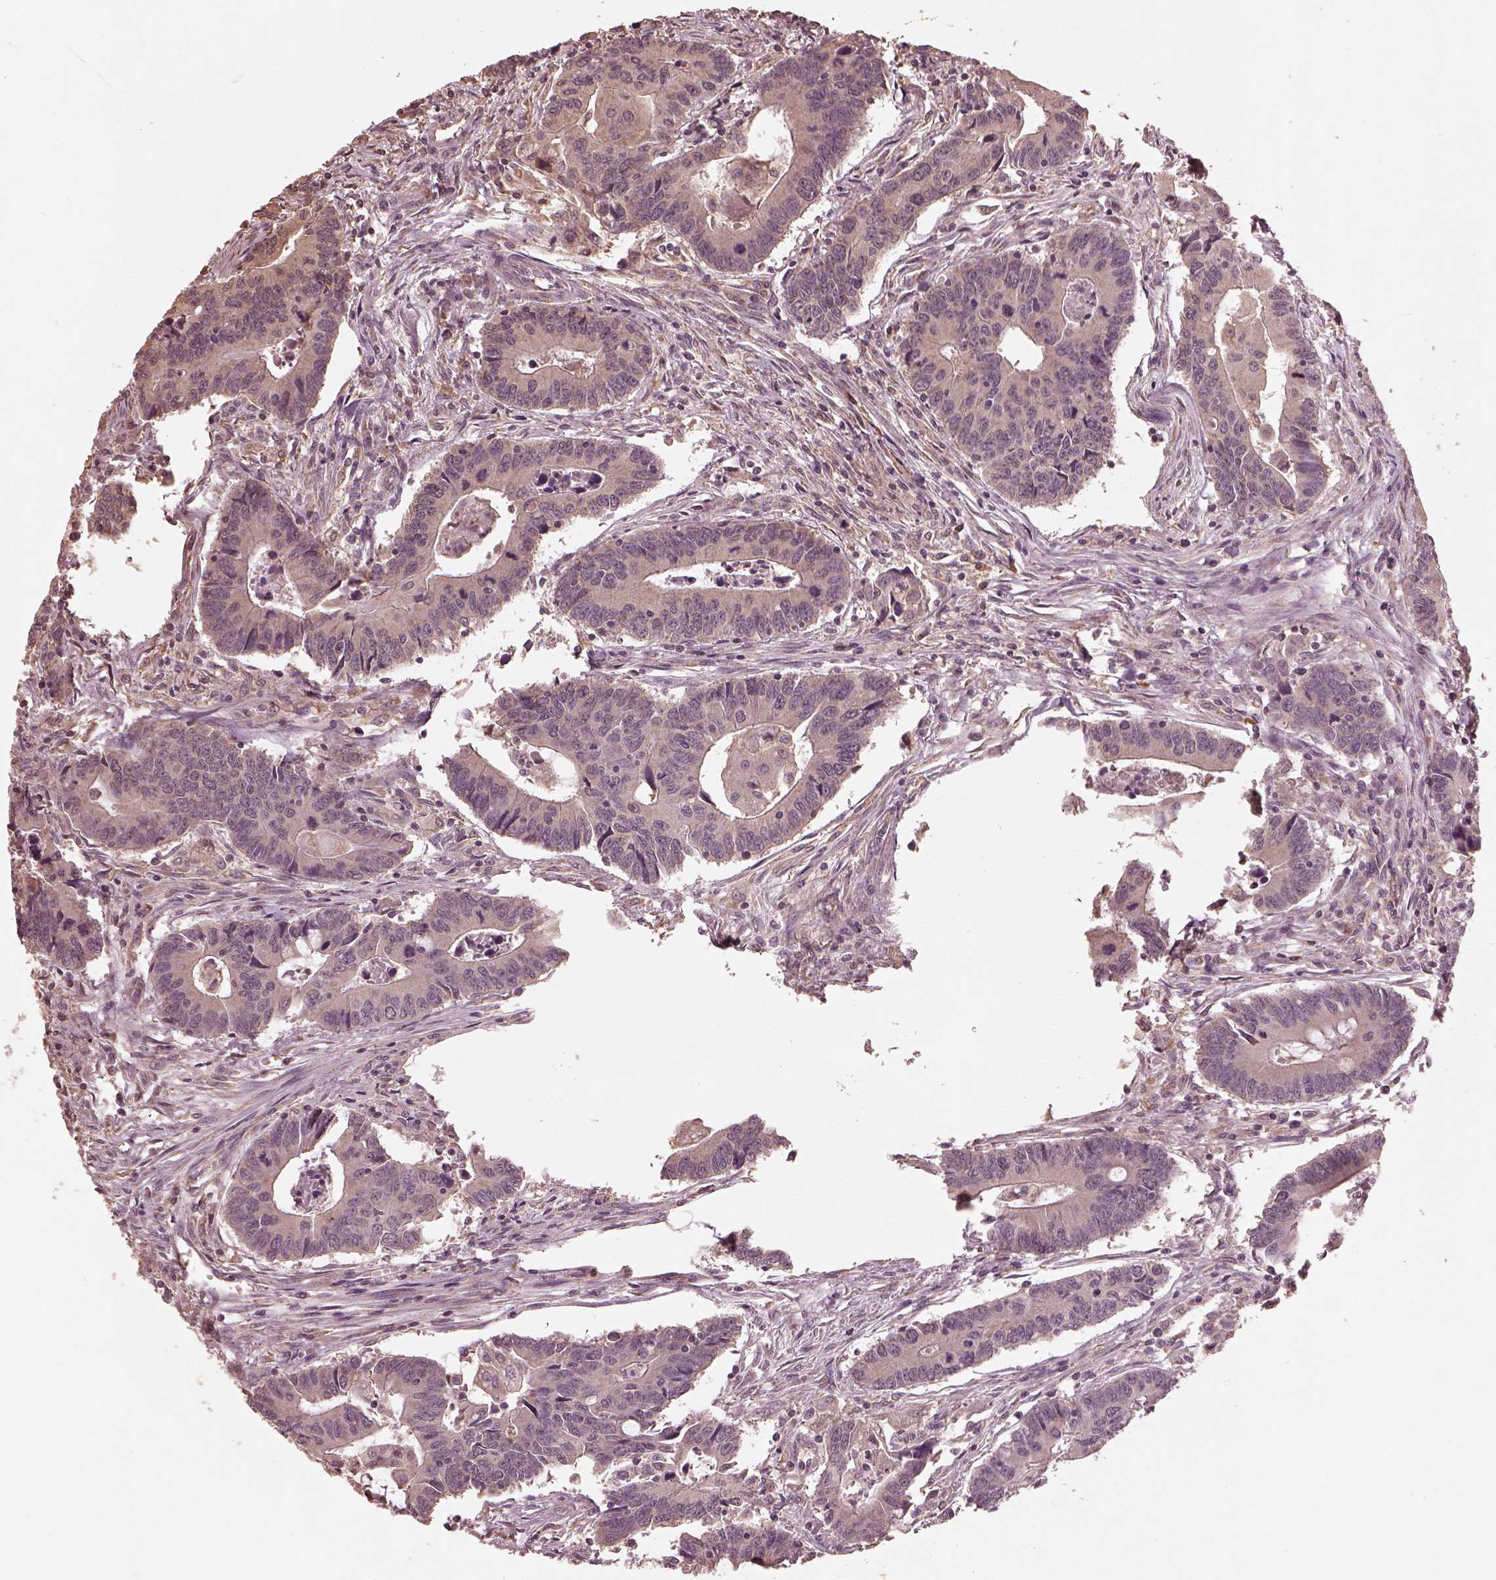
{"staining": {"intensity": "weak", "quantity": "<25%", "location": "cytoplasmic/membranous"}, "tissue": "colorectal cancer", "cell_type": "Tumor cells", "image_type": "cancer", "snomed": [{"axis": "morphology", "description": "Adenocarcinoma, NOS"}, {"axis": "topography", "description": "Rectum"}], "caption": "This is an immunohistochemistry (IHC) histopathology image of adenocarcinoma (colorectal). There is no expression in tumor cells.", "gene": "CALR3", "patient": {"sex": "male", "age": 67}}